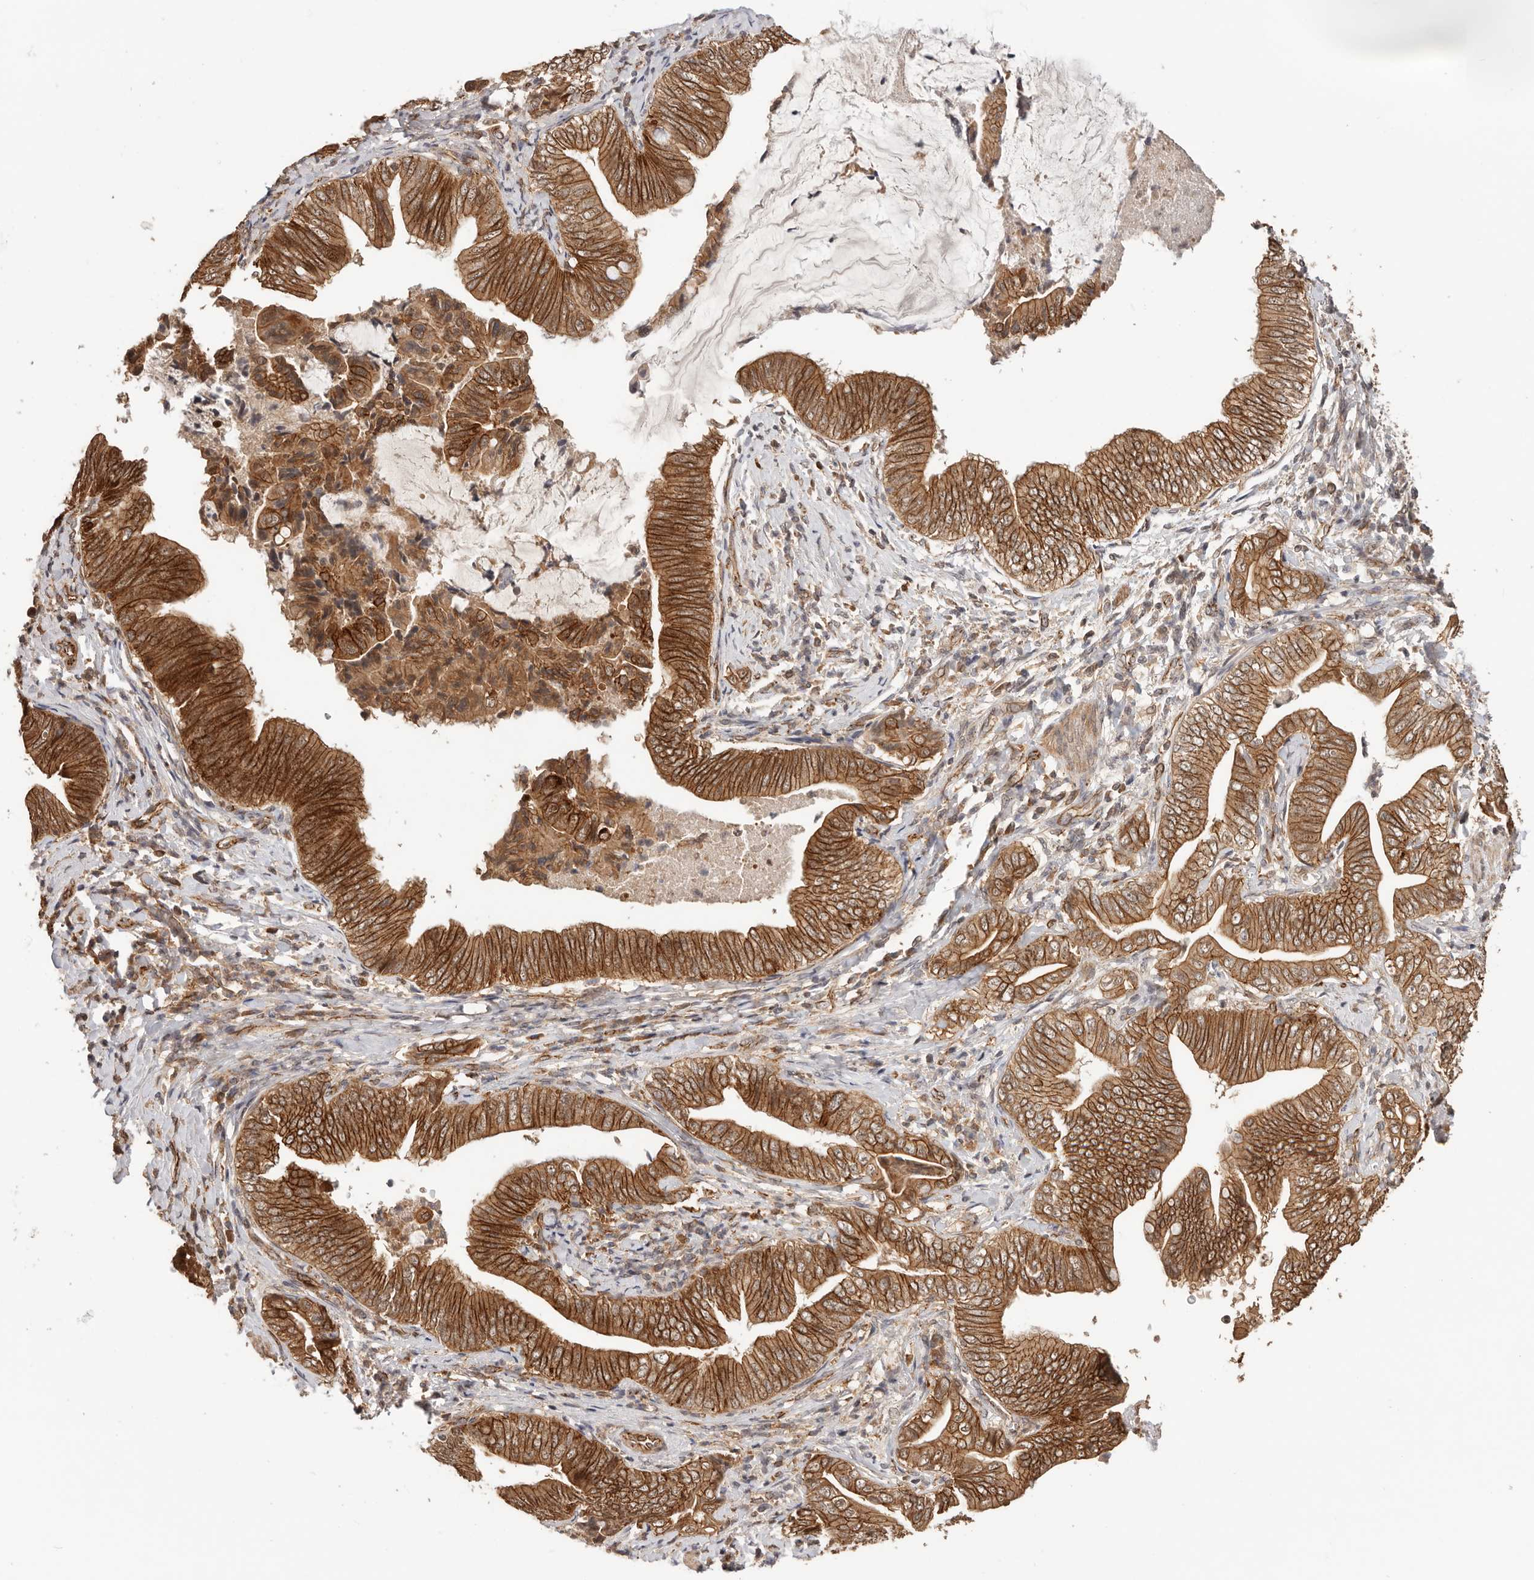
{"staining": {"intensity": "strong", "quantity": ">75%", "location": "cytoplasmic/membranous"}, "tissue": "pancreatic cancer", "cell_type": "Tumor cells", "image_type": "cancer", "snomed": [{"axis": "morphology", "description": "Adenocarcinoma, NOS"}, {"axis": "topography", "description": "Pancreas"}], "caption": "The histopathology image reveals immunohistochemical staining of pancreatic cancer. There is strong cytoplasmic/membranous expression is present in approximately >75% of tumor cells.", "gene": "AFDN", "patient": {"sex": "male", "age": 75}}